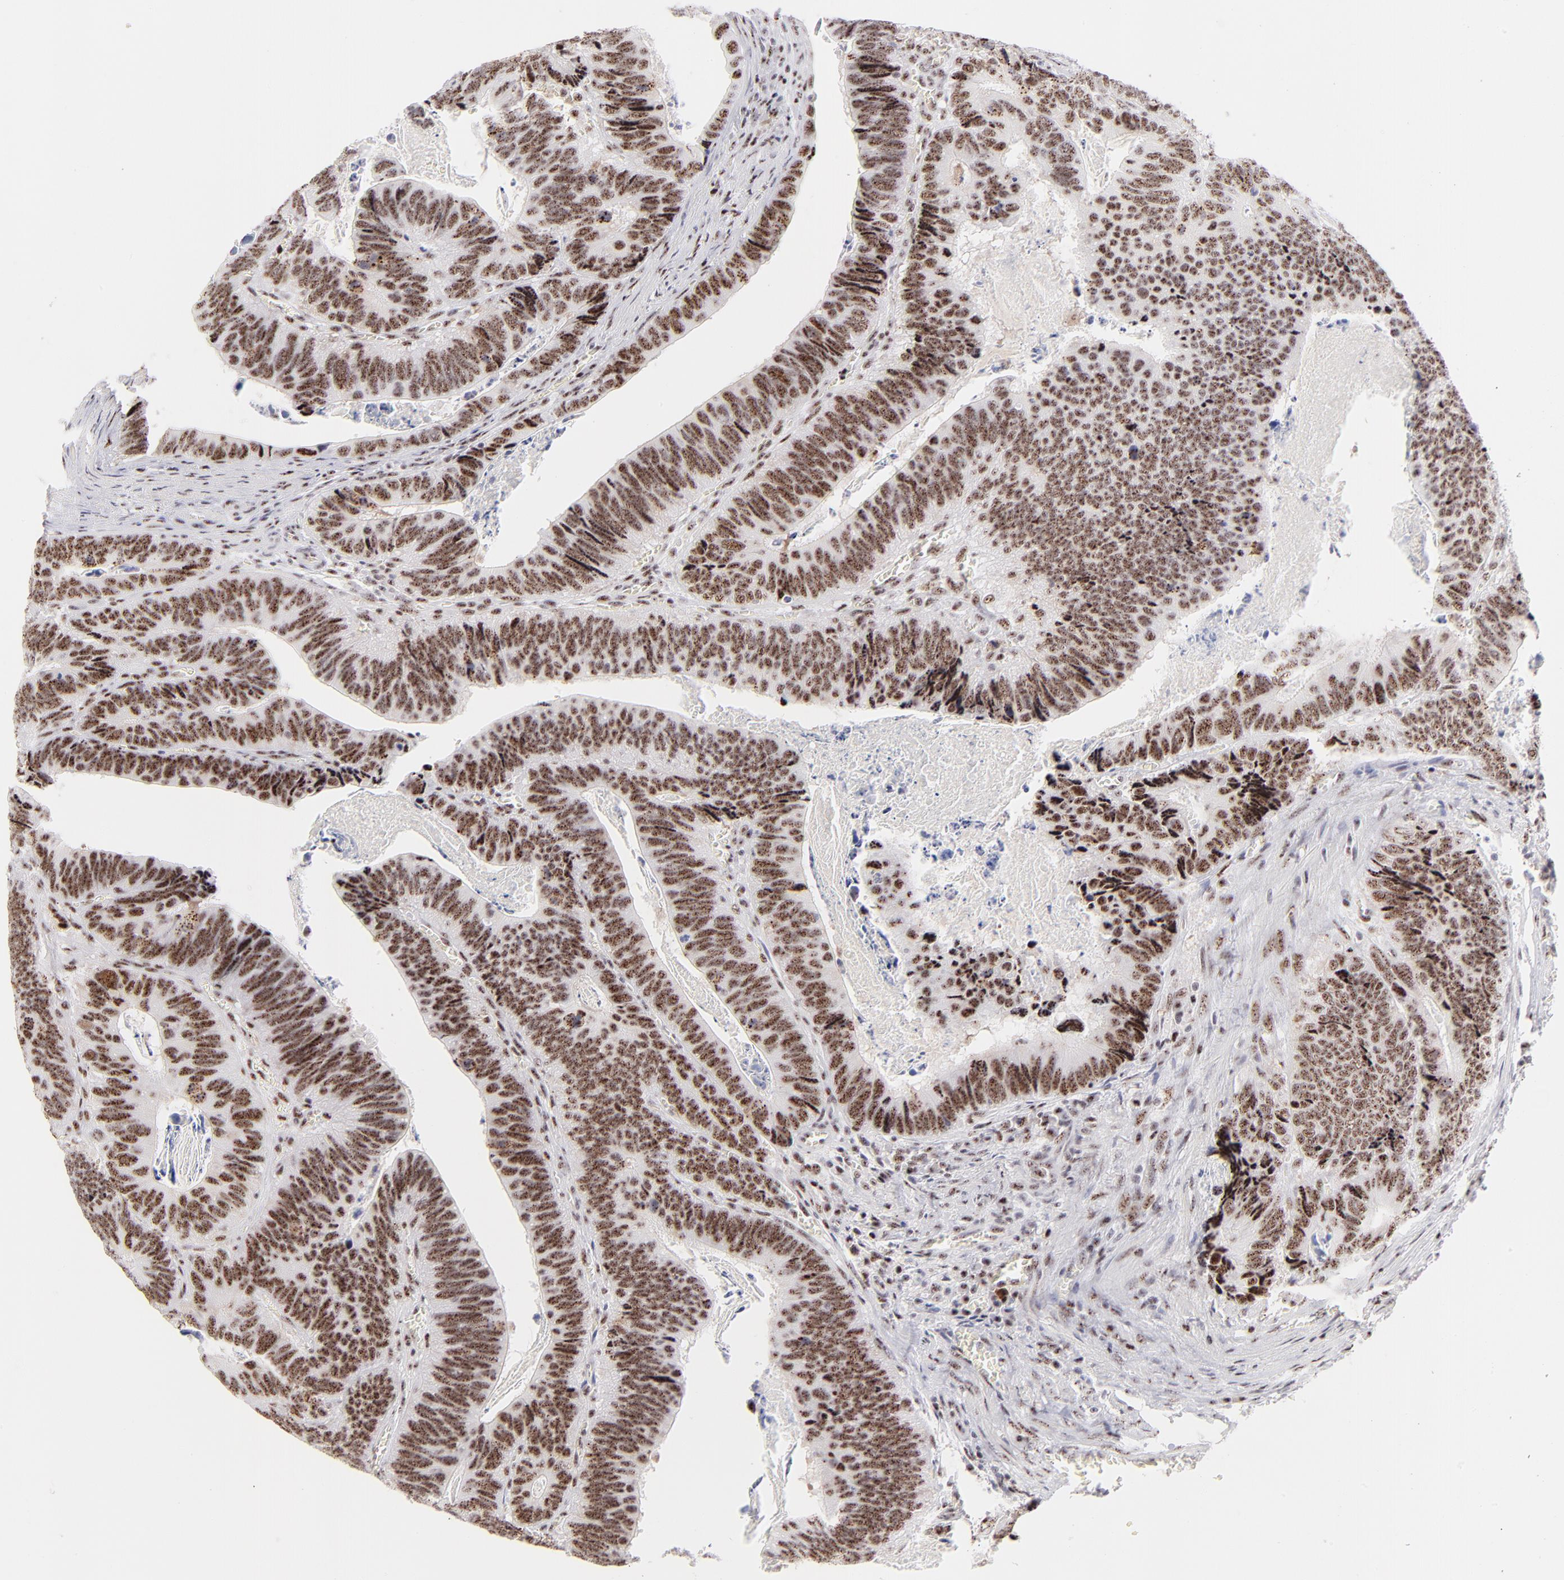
{"staining": {"intensity": "moderate", "quantity": ">75%", "location": "nuclear"}, "tissue": "colorectal cancer", "cell_type": "Tumor cells", "image_type": "cancer", "snomed": [{"axis": "morphology", "description": "Adenocarcinoma, NOS"}, {"axis": "topography", "description": "Colon"}], "caption": "IHC (DAB) staining of colorectal cancer reveals moderate nuclear protein staining in about >75% of tumor cells. (Brightfield microscopy of DAB IHC at high magnification).", "gene": "CDC25C", "patient": {"sex": "male", "age": 72}}